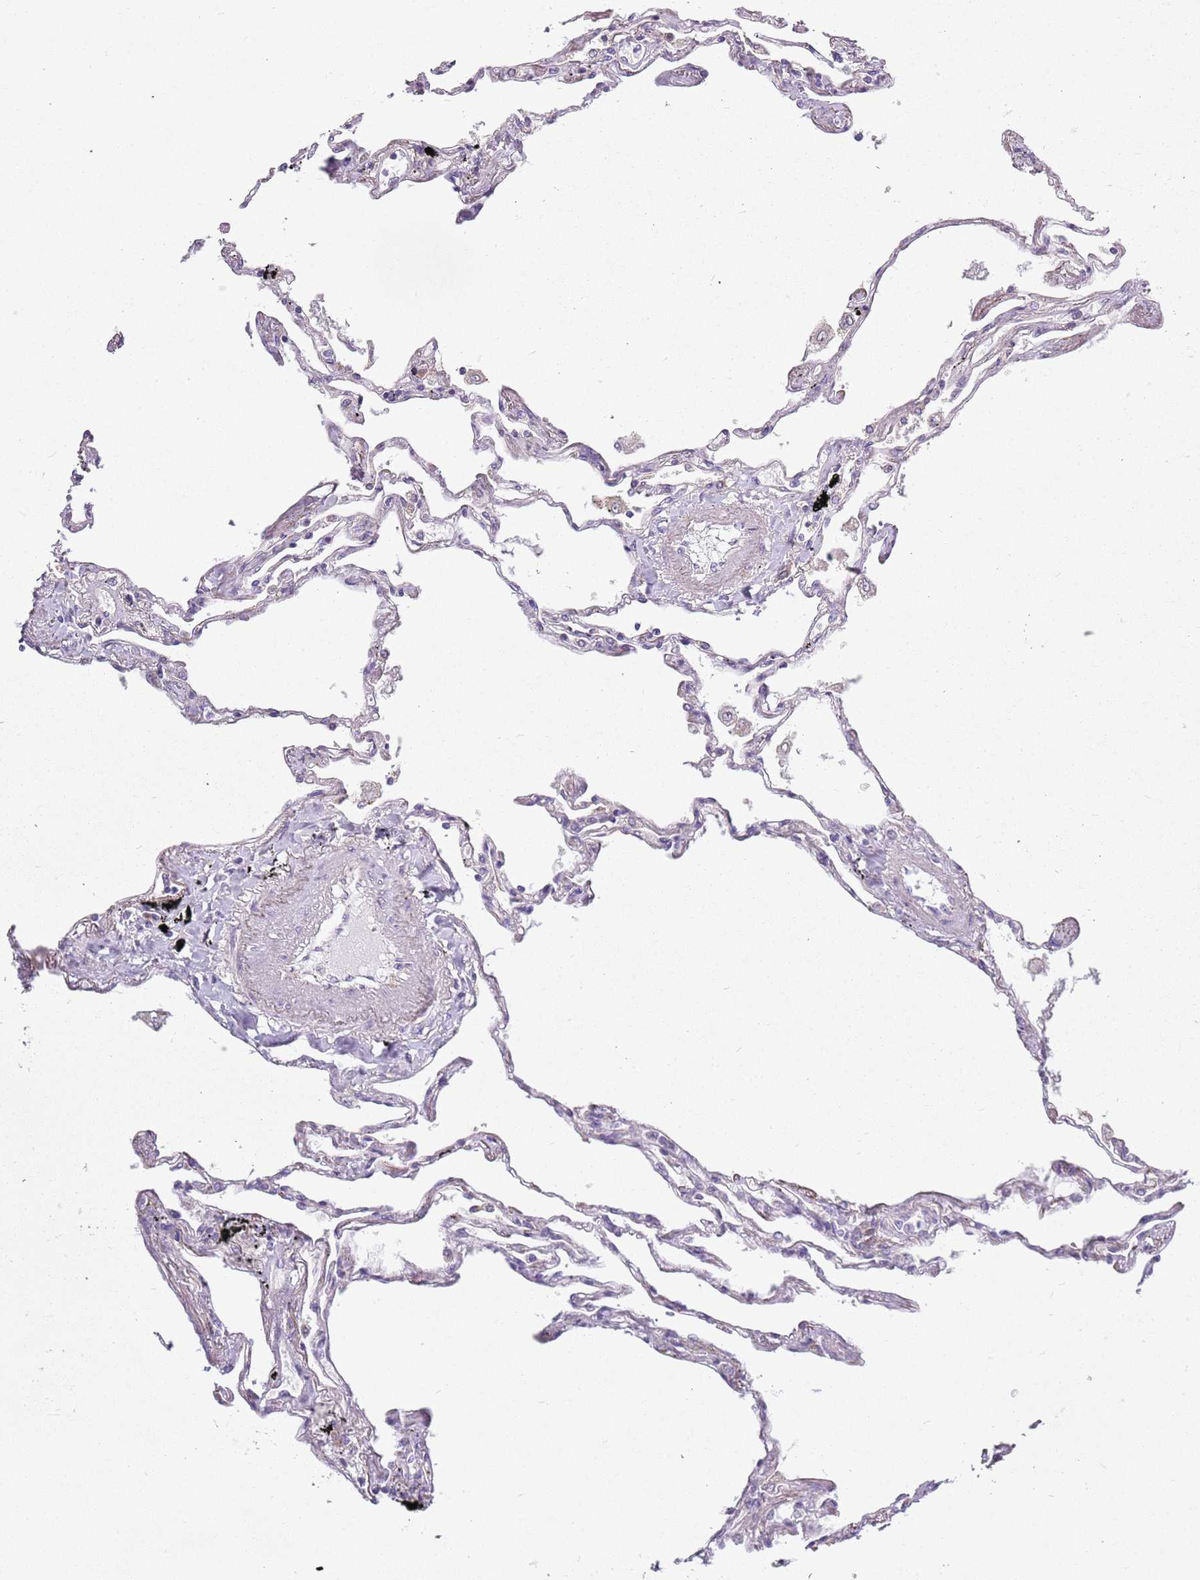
{"staining": {"intensity": "negative", "quantity": "none", "location": "none"}, "tissue": "lung", "cell_type": "Alveolar cells", "image_type": "normal", "snomed": [{"axis": "morphology", "description": "Normal tissue, NOS"}, {"axis": "topography", "description": "Lung"}], "caption": "Immunohistochemistry (IHC) of unremarkable human lung shows no staining in alveolar cells.", "gene": "RPS28", "patient": {"sex": "female", "age": 67}}